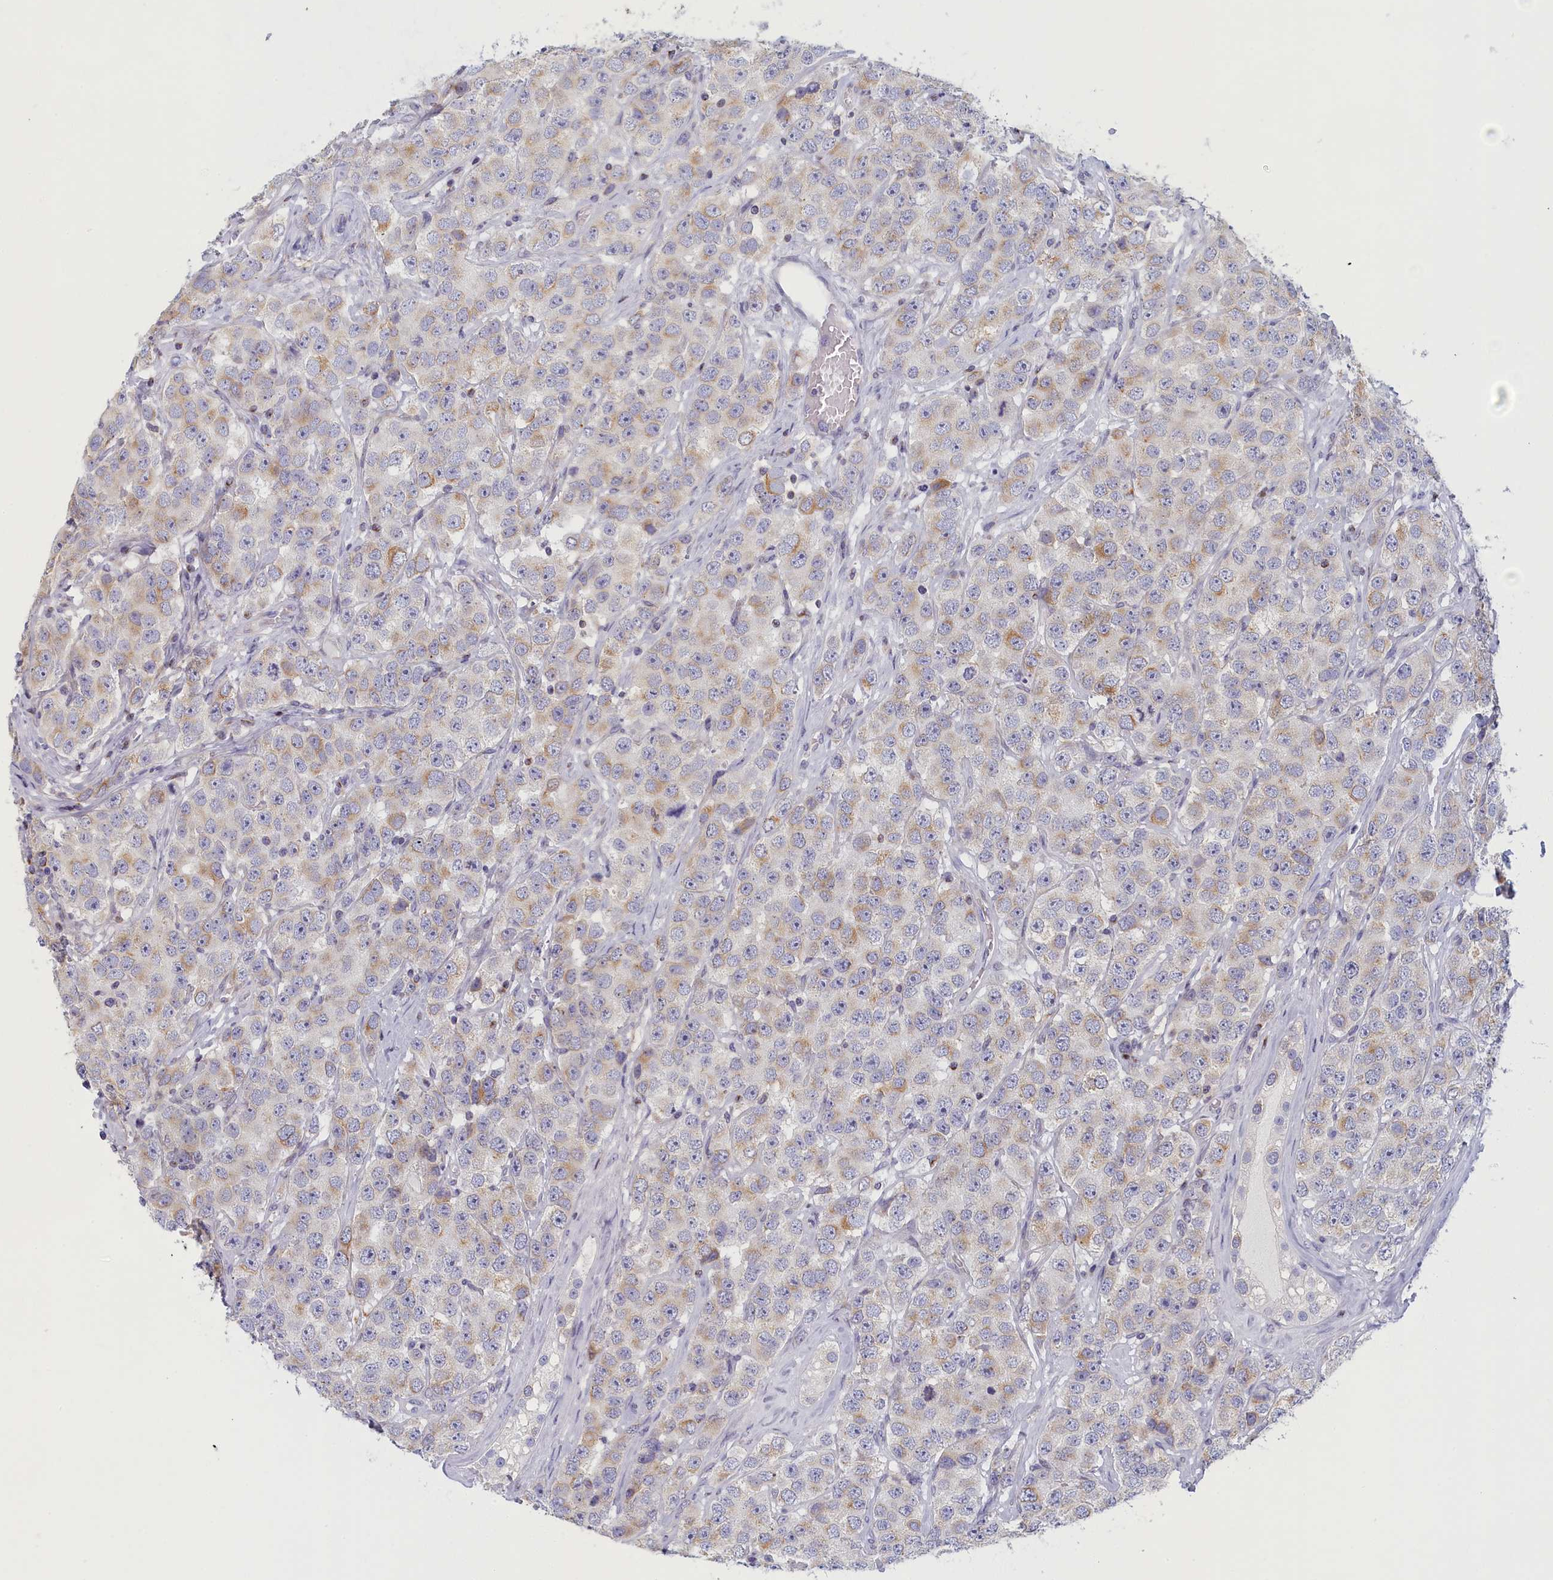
{"staining": {"intensity": "moderate", "quantity": "<25%", "location": "cytoplasmic/membranous"}, "tissue": "testis cancer", "cell_type": "Tumor cells", "image_type": "cancer", "snomed": [{"axis": "morphology", "description": "Seminoma, NOS"}, {"axis": "topography", "description": "Testis"}], "caption": "Tumor cells display low levels of moderate cytoplasmic/membranous staining in about <25% of cells in testis cancer (seminoma).", "gene": "NOL10", "patient": {"sex": "male", "age": 28}}